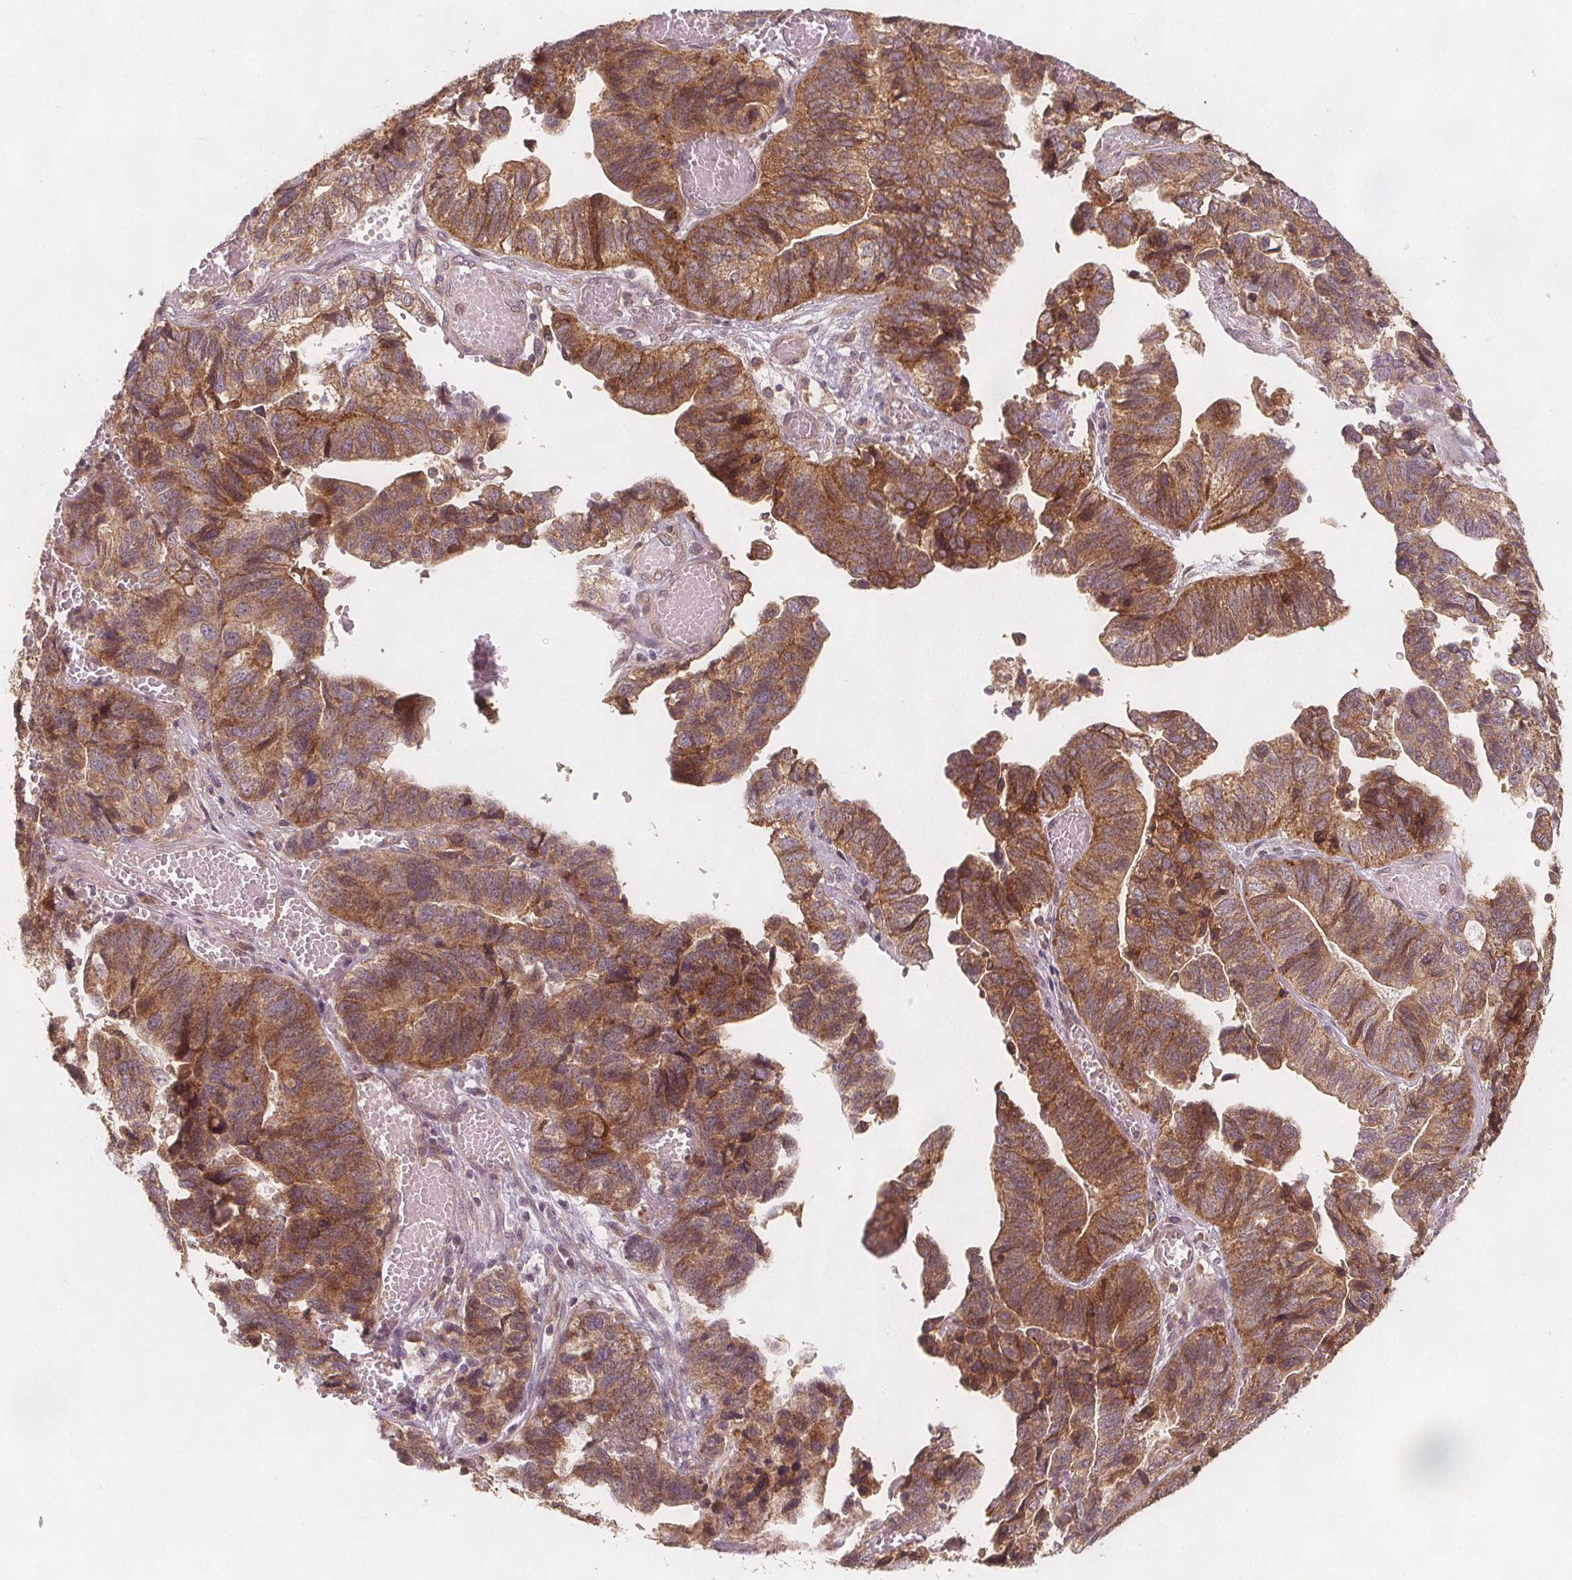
{"staining": {"intensity": "moderate", "quantity": ">75%", "location": "cytoplasmic/membranous"}, "tissue": "stomach cancer", "cell_type": "Tumor cells", "image_type": "cancer", "snomed": [{"axis": "morphology", "description": "Adenocarcinoma, NOS"}, {"axis": "topography", "description": "Stomach, upper"}], "caption": "IHC histopathology image of stomach cancer (adenocarcinoma) stained for a protein (brown), which reveals medium levels of moderate cytoplasmic/membranous staining in approximately >75% of tumor cells.", "gene": "NCSTN", "patient": {"sex": "female", "age": 67}}